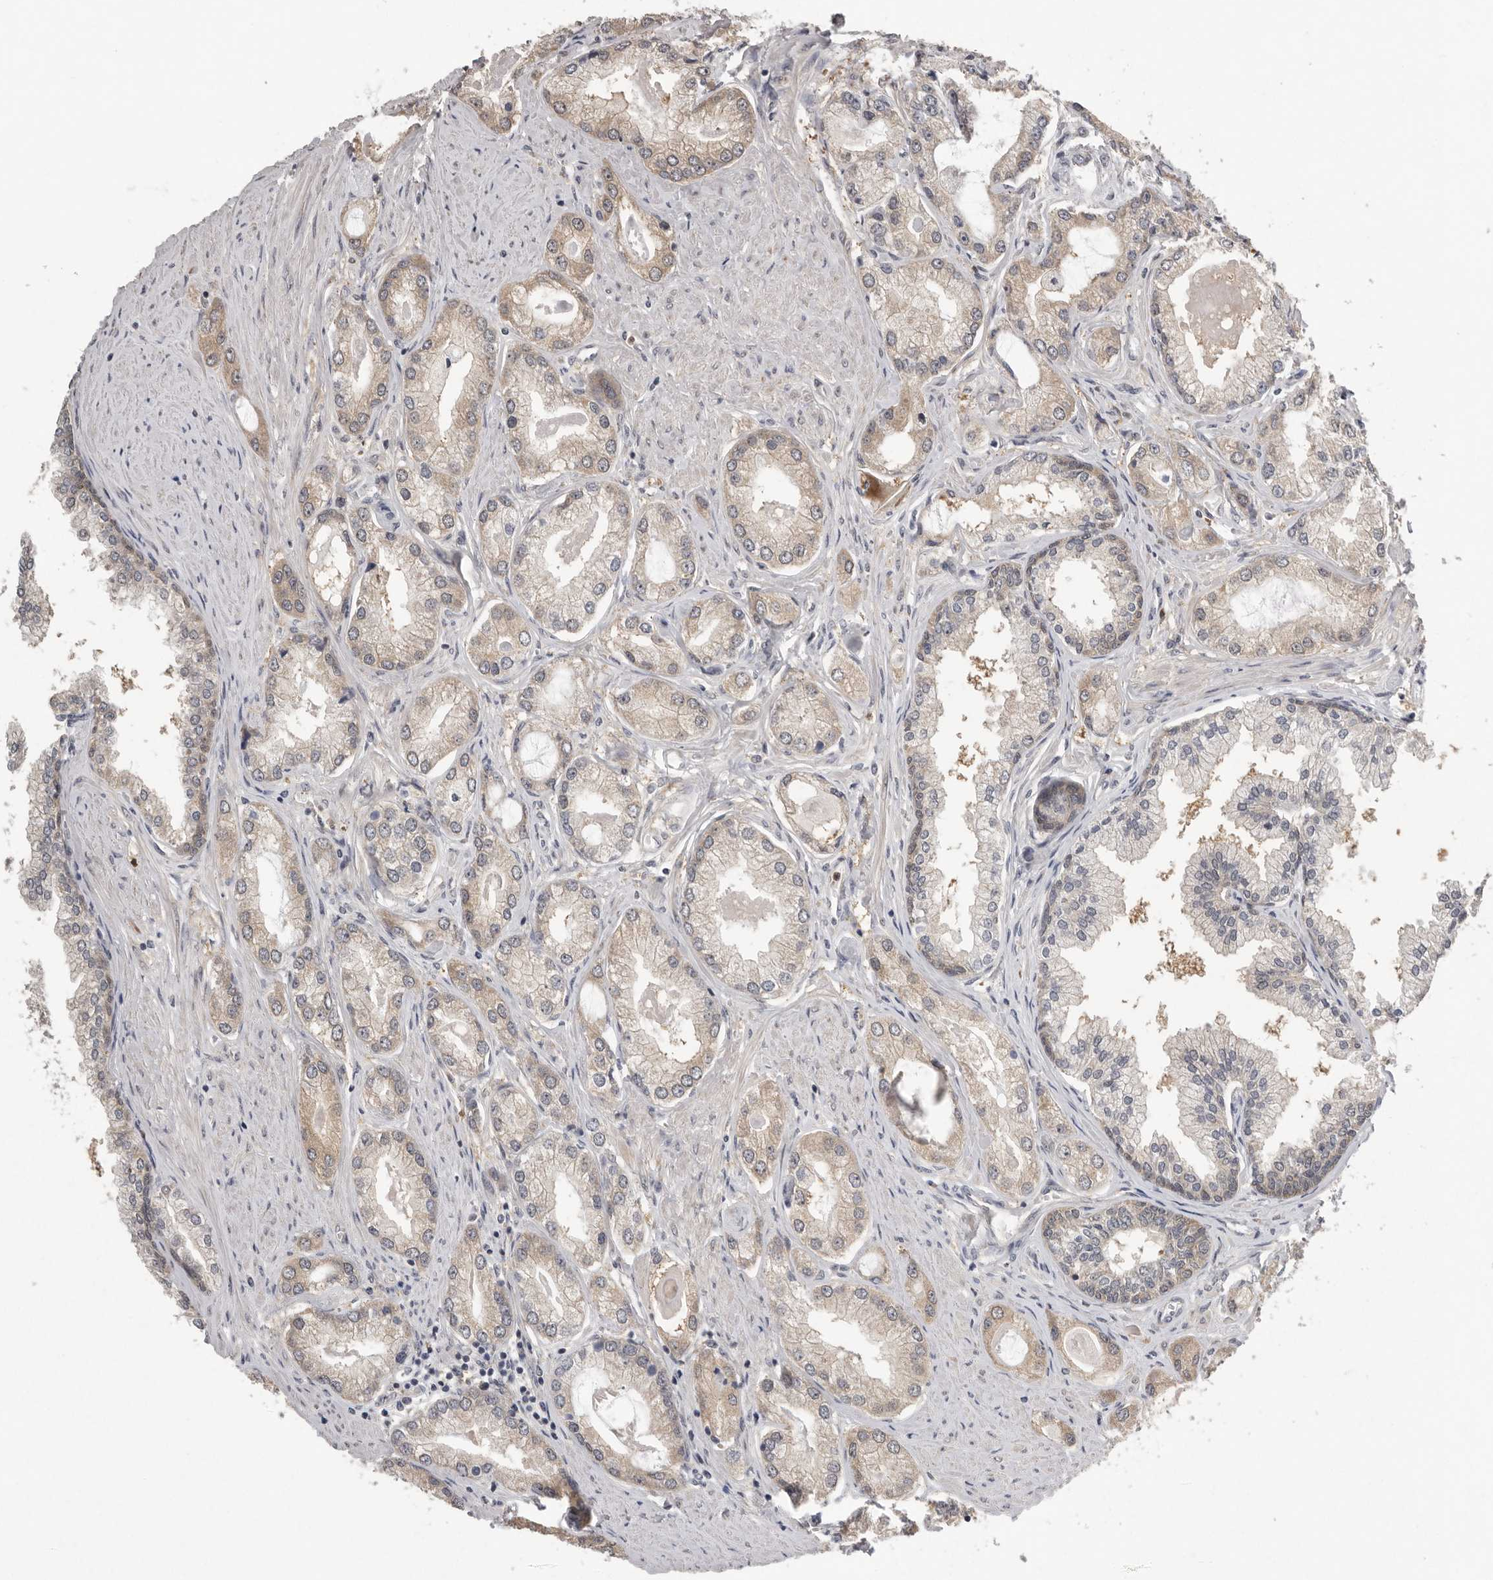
{"staining": {"intensity": "weak", "quantity": "25%-75%", "location": "cytoplasmic/membranous"}, "tissue": "prostate cancer", "cell_type": "Tumor cells", "image_type": "cancer", "snomed": [{"axis": "morphology", "description": "Adenocarcinoma, Low grade"}, {"axis": "topography", "description": "Prostate"}], "caption": "The micrograph displays a brown stain indicating the presence of a protein in the cytoplasmic/membranous of tumor cells in prostate cancer.", "gene": "RALGPS2", "patient": {"sex": "male", "age": 62}}